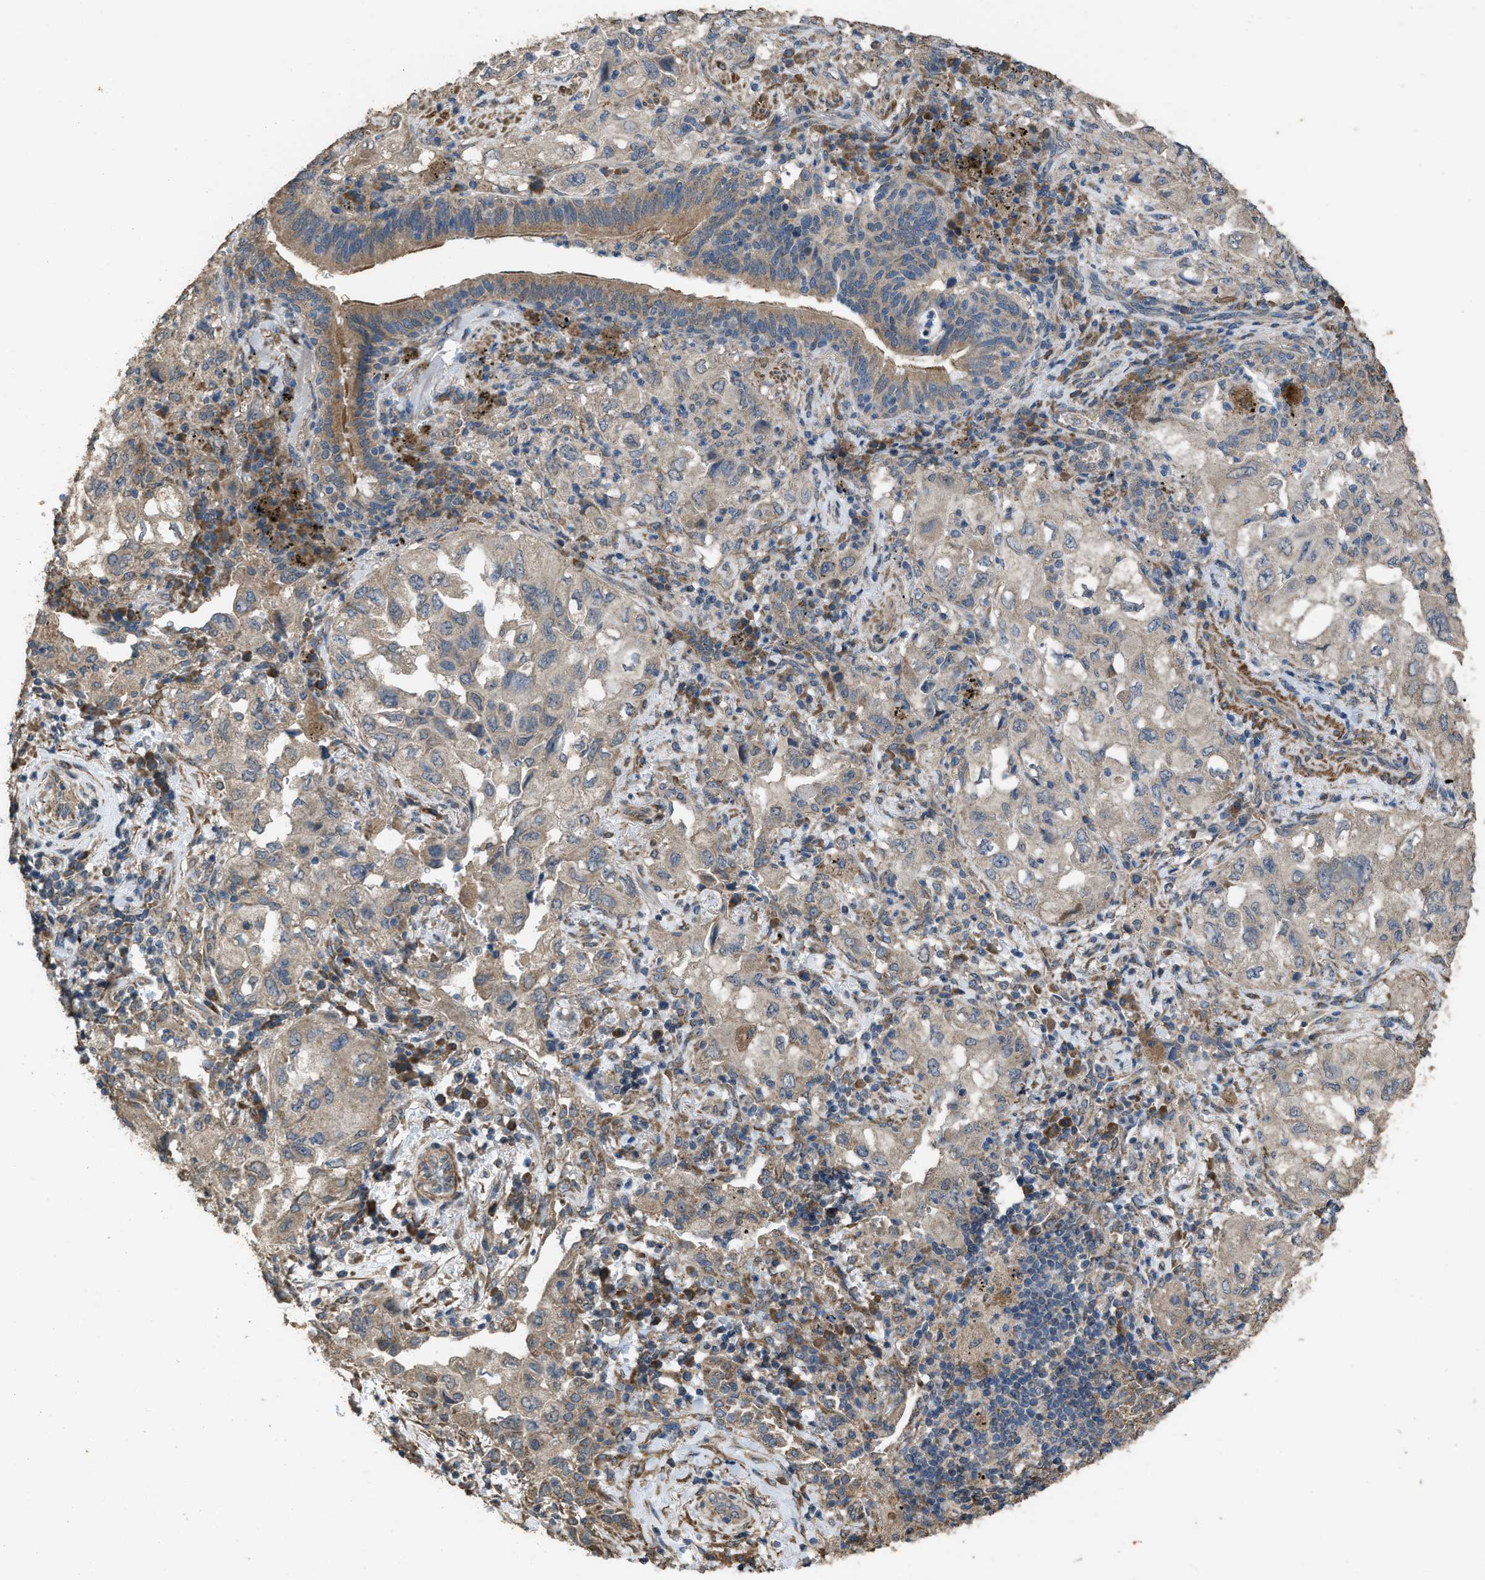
{"staining": {"intensity": "weak", "quantity": "<25%", "location": "cytoplasmic/membranous"}, "tissue": "lung cancer", "cell_type": "Tumor cells", "image_type": "cancer", "snomed": [{"axis": "morphology", "description": "Adenocarcinoma, NOS"}, {"axis": "topography", "description": "Lung"}], "caption": "Immunohistochemistry (IHC) image of lung cancer stained for a protein (brown), which shows no staining in tumor cells.", "gene": "ARL6", "patient": {"sex": "male", "age": 64}}